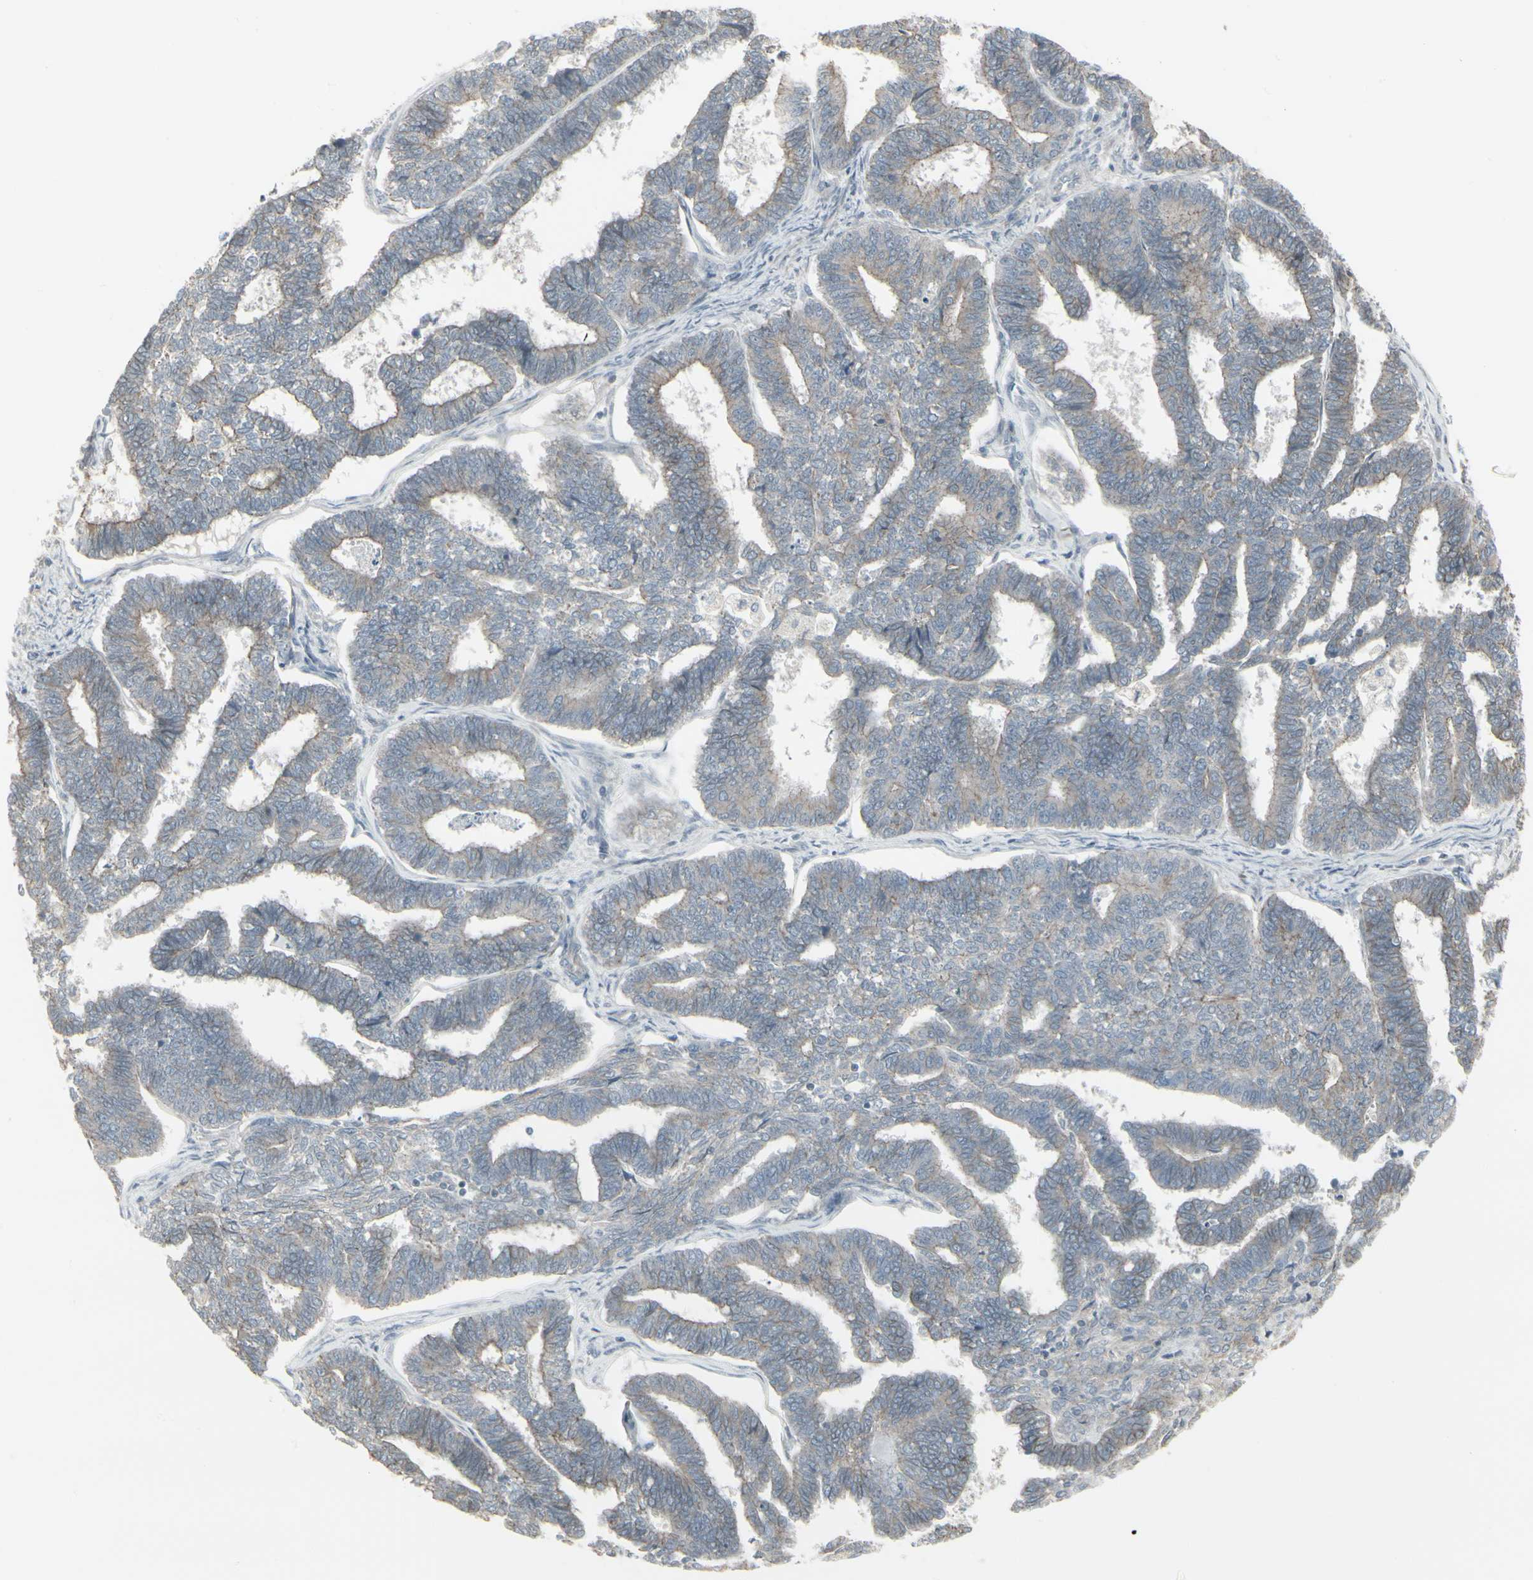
{"staining": {"intensity": "weak", "quantity": ">75%", "location": "cytoplasmic/membranous"}, "tissue": "endometrial cancer", "cell_type": "Tumor cells", "image_type": "cancer", "snomed": [{"axis": "morphology", "description": "Adenocarcinoma, NOS"}, {"axis": "topography", "description": "Endometrium"}], "caption": "Immunohistochemical staining of adenocarcinoma (endometrial) shows low levels of weak cytoplasmic/membranous expression in approximately >75% of tumor cells.", "gene": "EPS15", "patient": {"sex": "female", "age": 70}}